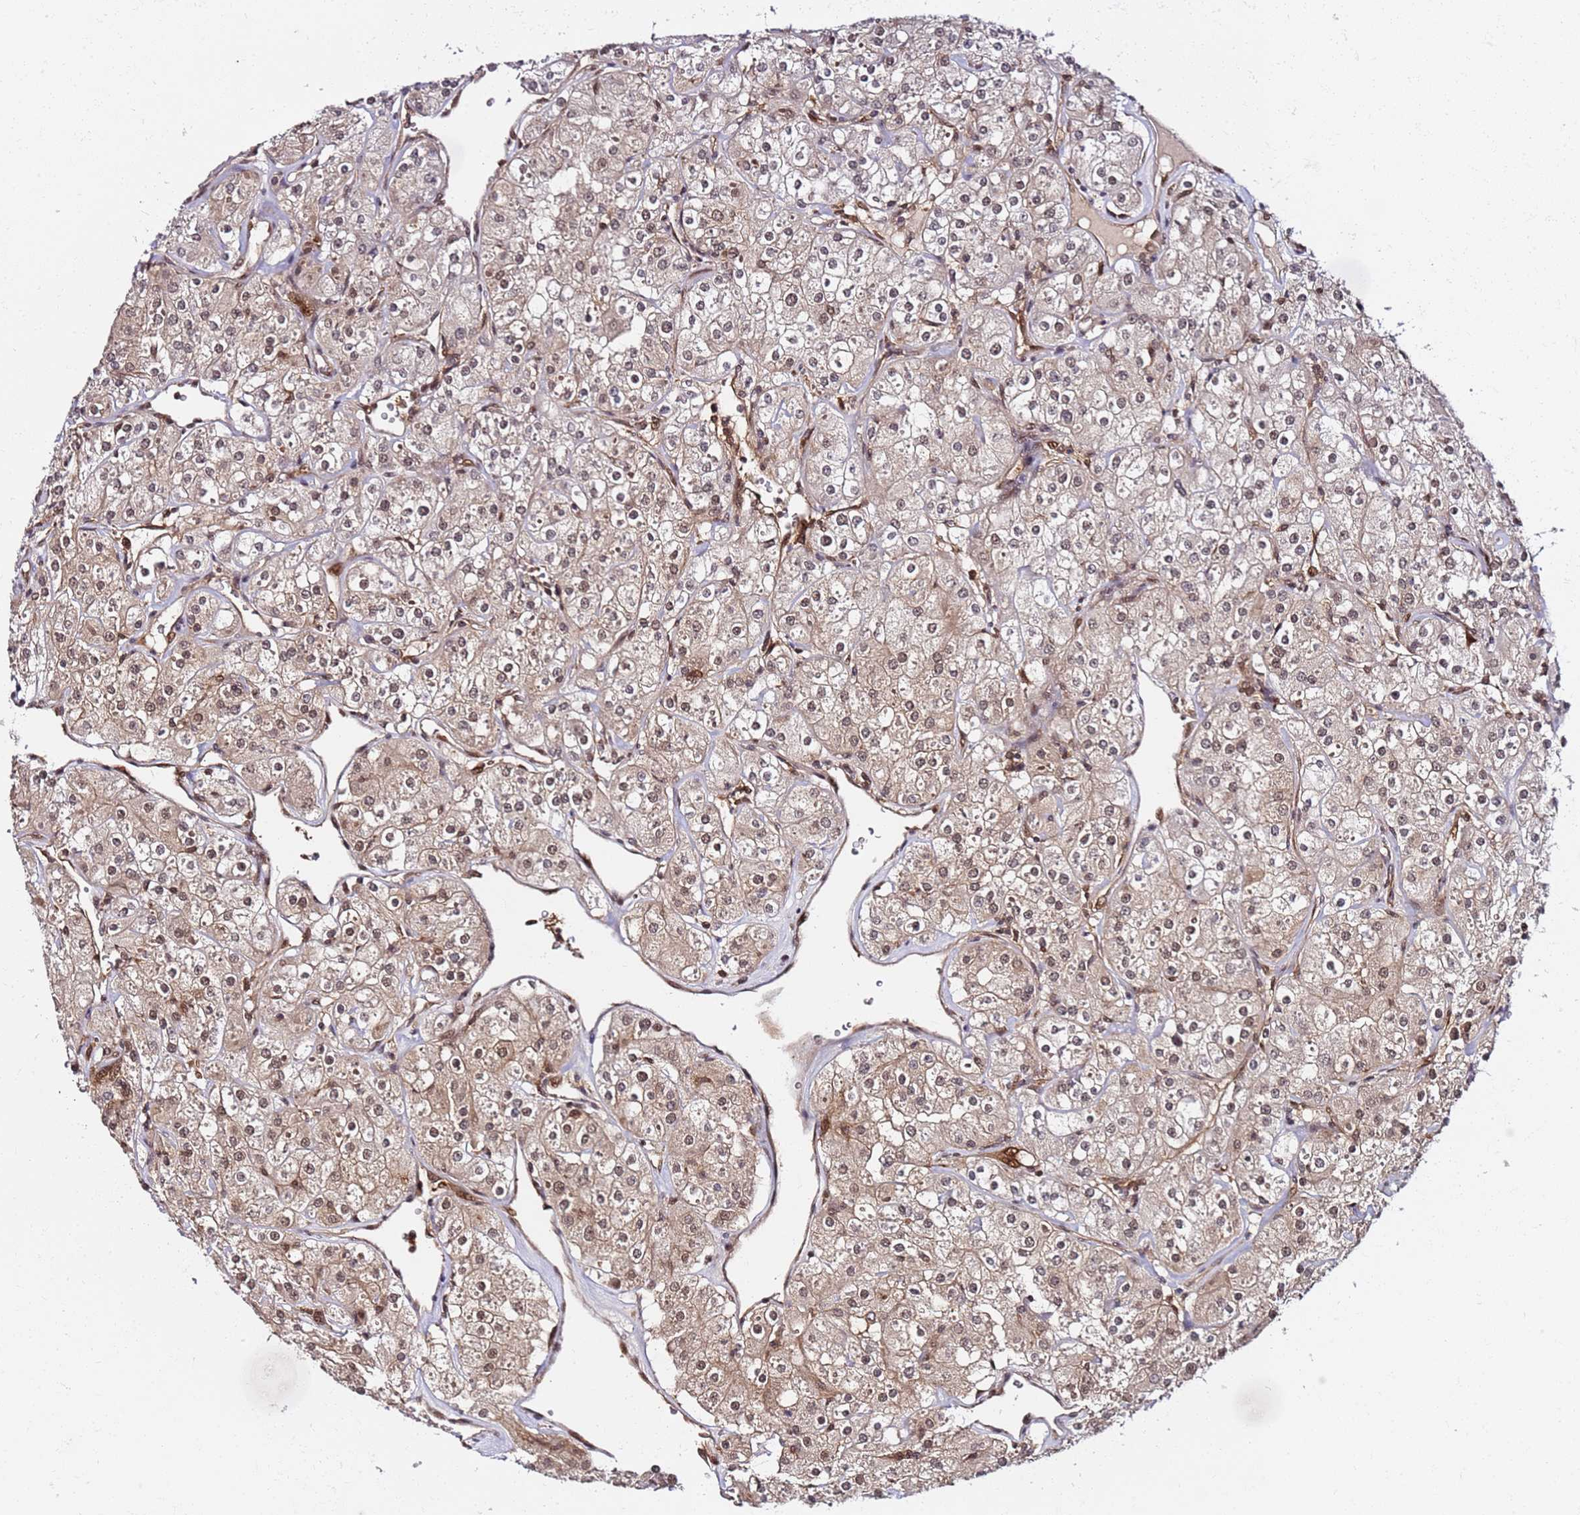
{"staining": {"intensity": "weak", "quantity": "25%-75%", "location": "nuclear"}, "tissue": "renal cancer", "cell_type": "Tumor cells", "image_type": "cancer", "snomed": [{"axis": "morphology", "description": "Adenocarcinoma, NOS"}, {"axis": "topography", "description": "Kidney"}], "caption": "Immunohistochemistry (IHC) staining of renal cancer, which shows low levels of weak nuclear staining in approximately 25%-75% of tumor cells indicating weak nuclear protein staining. The staining was performed using DAB (brown) for protein detection and nuclei were counterstained in hematoxylin (blue).", "gene": "RGS18", "patient": {"sex": "male", "age": 77}}